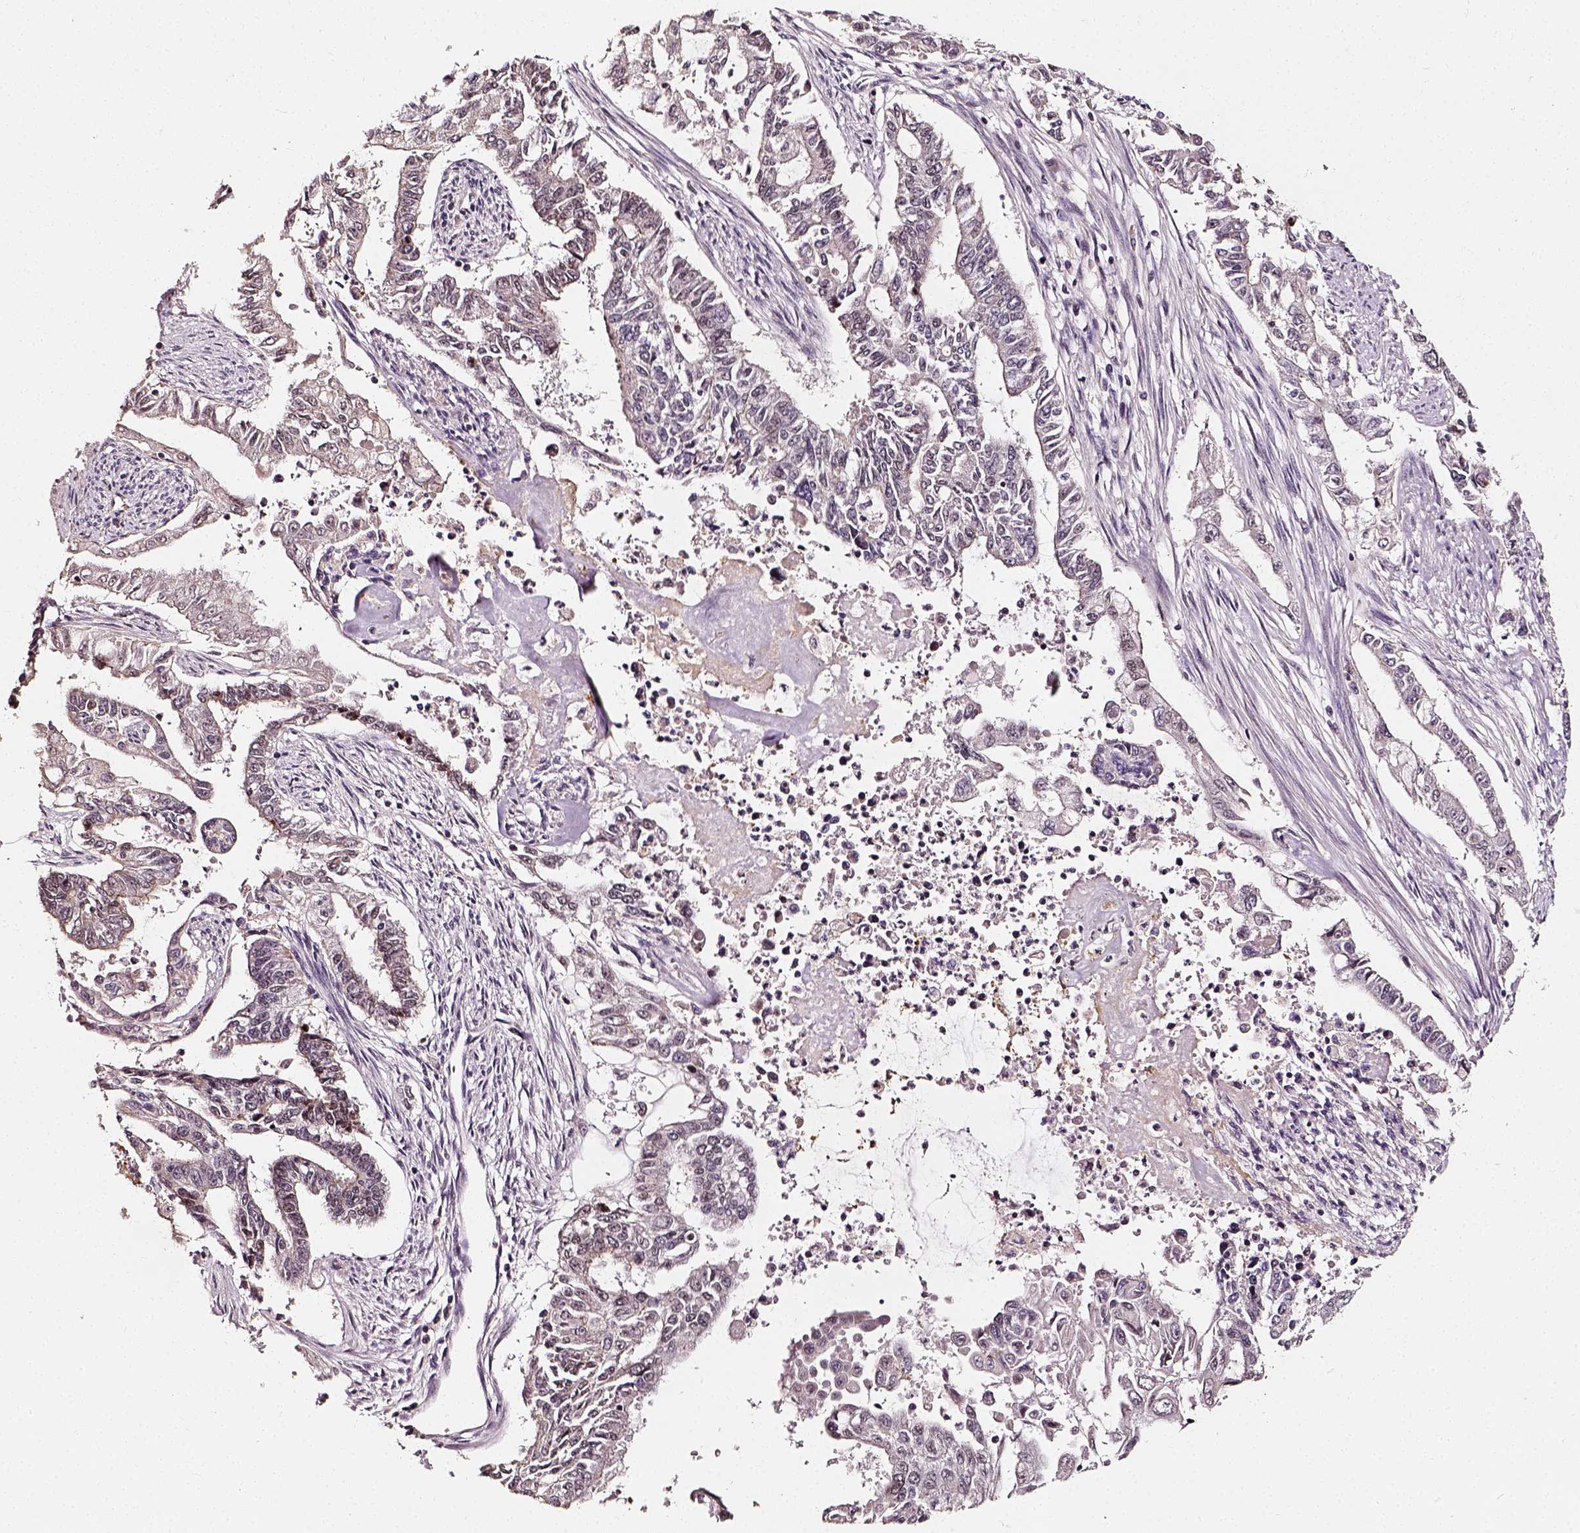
{"staining": {"intensity": "negative", "quantity": "none", "location": "none"}, "tissue": "endometrial cancer", "cell_type": "Tumor cells", "image_type": "cancer", "snomed": [{"axis": "morphology", "description": "Adenocarcinoma, NOS"}, {"axis": "topography", "description": "Uterus"}], "caption": "High magnification brightfield microscopy of endometrial cancer stained with DAB (3,3'-diaminobenzidine) (brown) and counterstained with hematoxylin (blue): tumor cells show no significant expression.", "gene": "NACC1", "patient": {"sex": "female", "age": 59}}